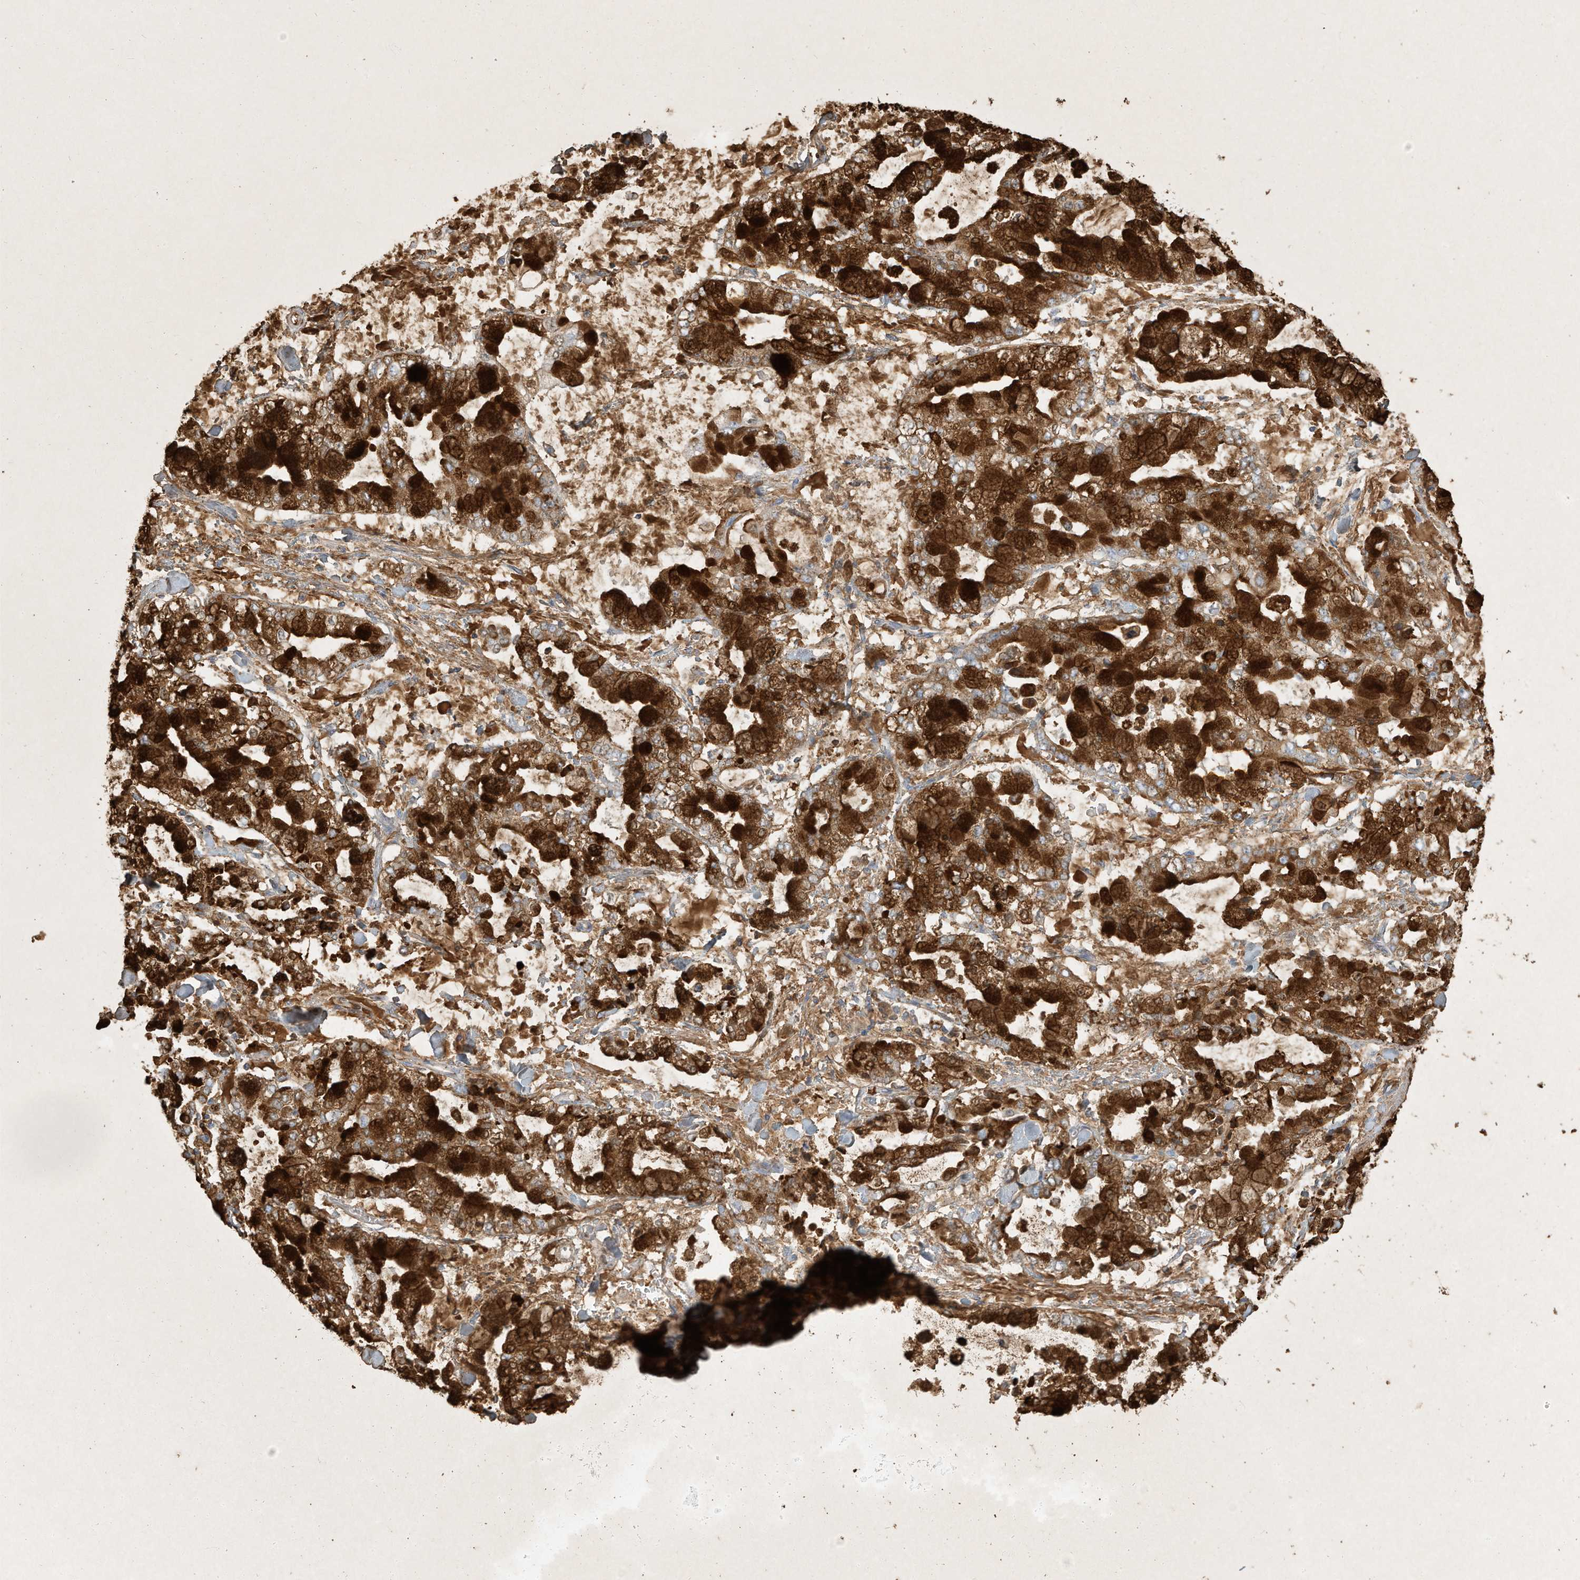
{"staining": {"intensity": "strong", "quantity": ">75%", "location": "cytoplasmic/membranous"}, "tissue": "stomach cancer", "cell_type": "Tumor cells", "image_type": "cancer", "snomed": [{"axis": "morphology", "description": "Normal tissue, NOS"}, {"axis": "morphology", "description": "Adenocarcinoma, NOS"}, {"axis": "topography", "description": "Stomach, upper"}, {"axis": "topography", "description": "Stomach"}], "caption": "Brown immunohistochemical staining in human stomach cancer (adenocarcinoma) shows strong cytoplasmic/membranous expression in about >75% of tumor cells.", "gene": "PGC", "patient": {"sex": "male", "age": 76}}